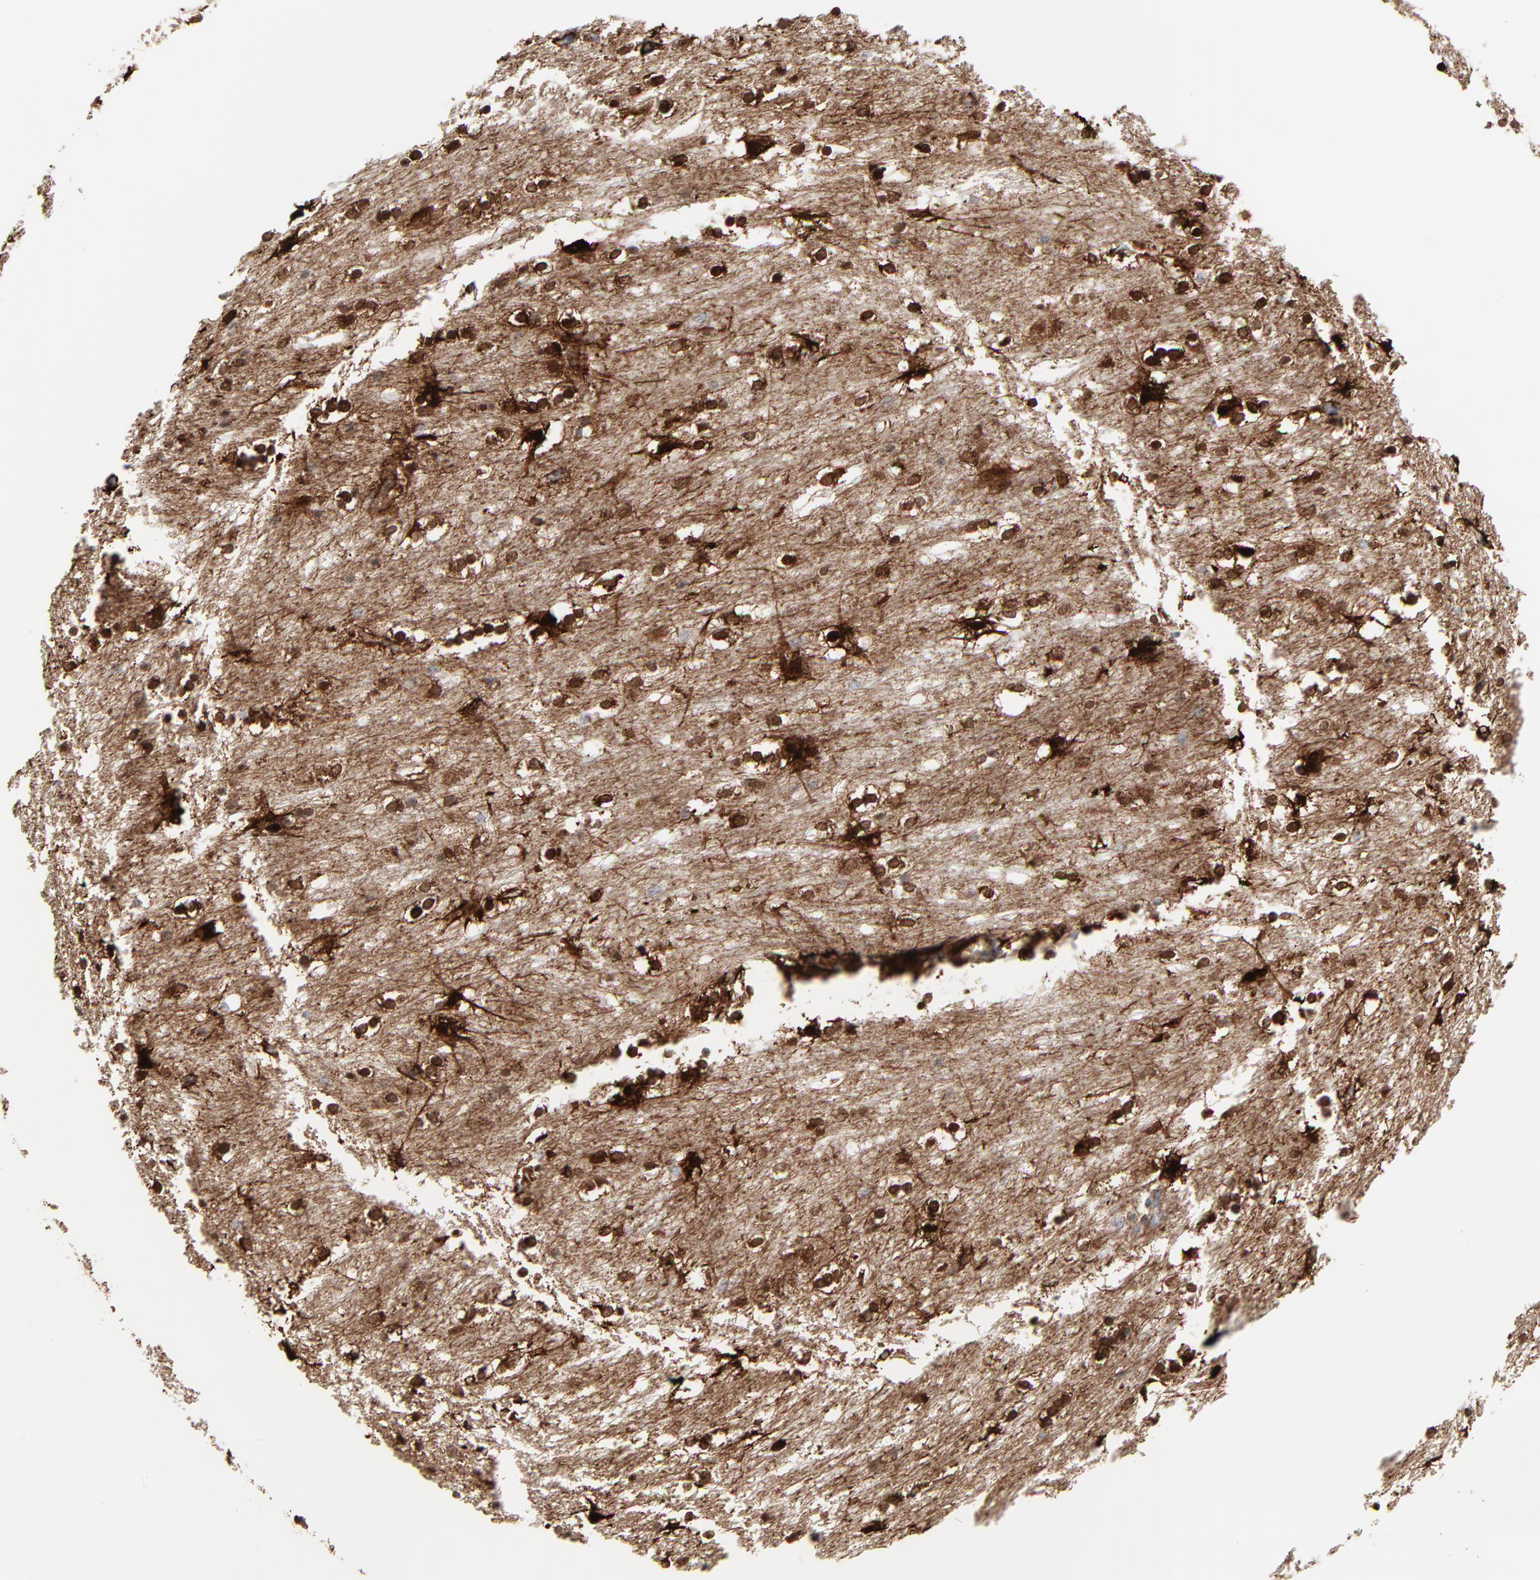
{"staining": {"intensity": "strong", "quantity": ">75%", "location": "cytoplasmic/membranous,nuclear"}, "tissue": "caudate", "cell_type": "Glial cells", "image_type": "normal", "snomed": [{"axis": "morphology", "description": "Normal tissue, NOS"}, {"axis": "topography", "description": "Lateral ventricle wall"}], "caption": "An image of human caudate stained for a protein exhibits strong cytoplasmic/membranous,nuclear brown staining in glial cells.", "gene": "PHGDH", "patient": {"sex": "female", "age": 19}}